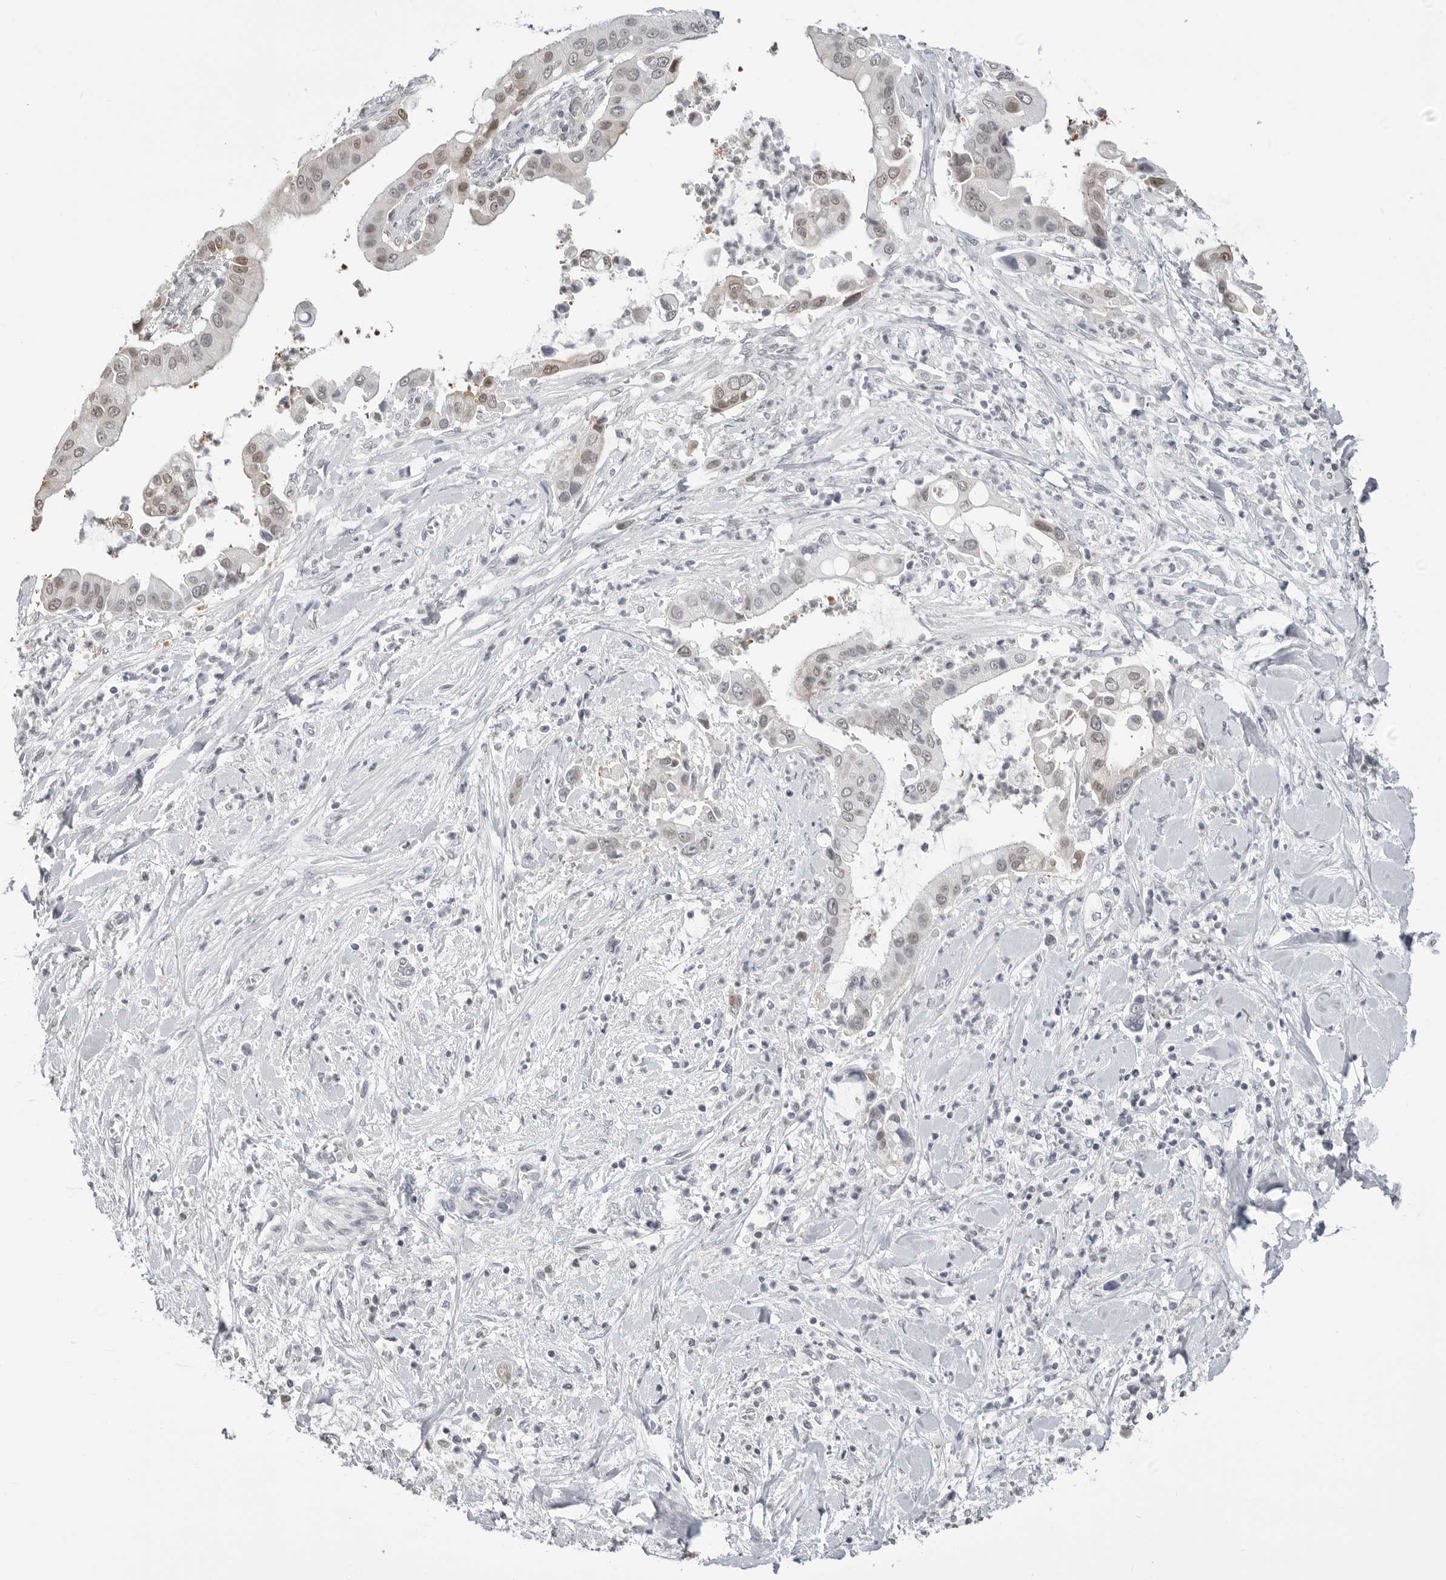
{"staining": {"intensity": "weak", "quantity": "<25%", "location": "nuclear"}, "tissue": "liver cancer", "cell_type": "Tumor cells", "image_type": "cancer", "snomed": [{"axis": "morphology", "description": "Cholangiocarcinoma"}, {"axis": "topography", "description": "Liver"}], "caption": "This is an IHC histopathology image of liver cancer (cholangiocarcinoma). There is no staining in tumor cells.", "gene": "YWHAG", "patient": {"sex": "female", "age": 54}}